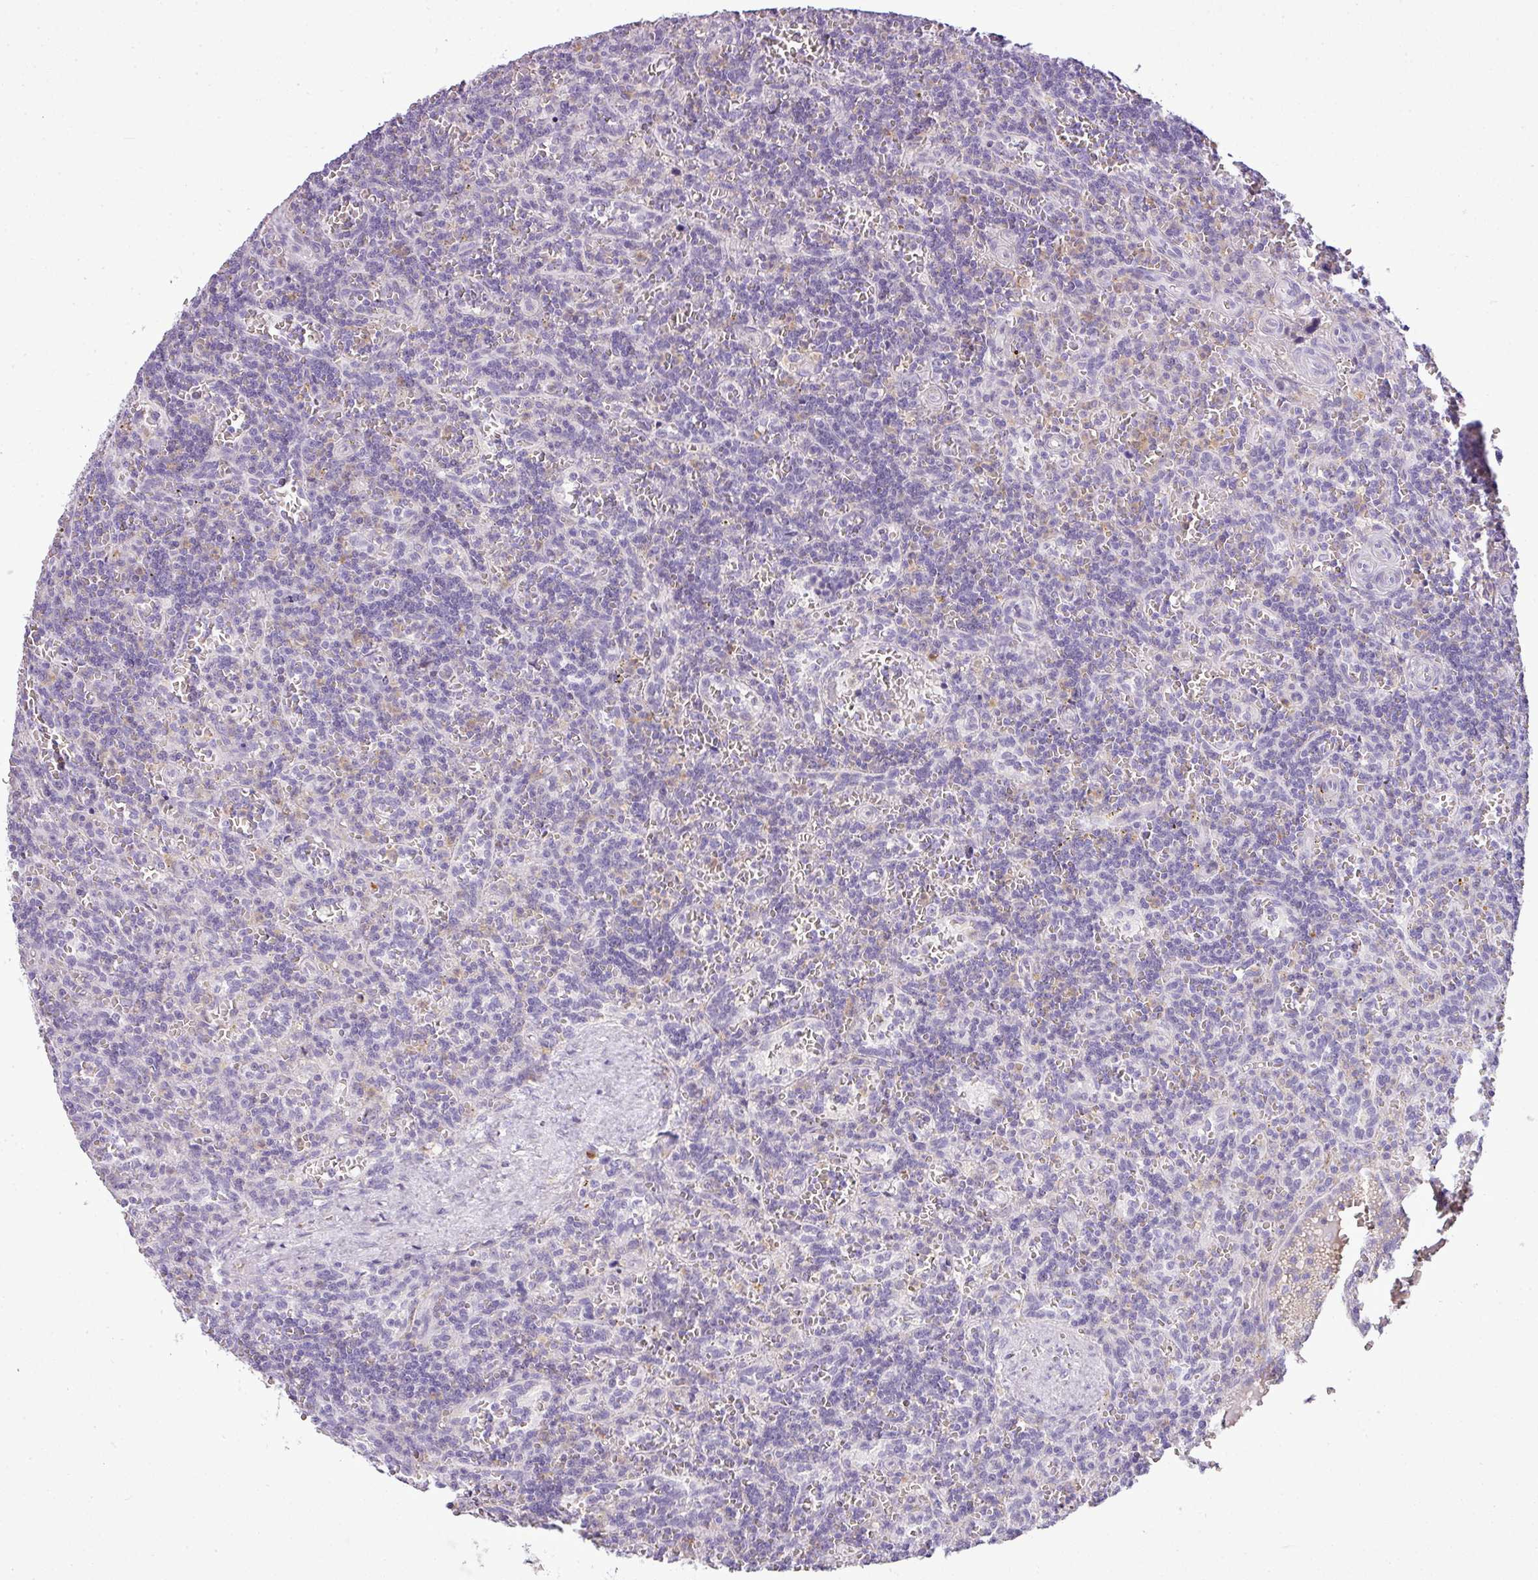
{"staining": {"intensity": "negative", "quantity": "none", "location": "none"}, "tissue": "lymphoma", "cell_type": "Tumor cells", "image_type": "cancer", "snomed": [{"axis": "morphology", "description": "Malignant lymphoma, non-Hodgkin's type, Low grade"}, {"axis": "topography", "description": "Spleen"}], "caption": "This image is of low-grade malignant lymphoma, non-Hodgkin's type stained with immunohistochemistry (IHC) to label a protein in brown with the nuclei are counter-stained blue. There is no expression in tumor cells.", "gene": "C4B", "patient": {"sex": "male", "age": 73}}